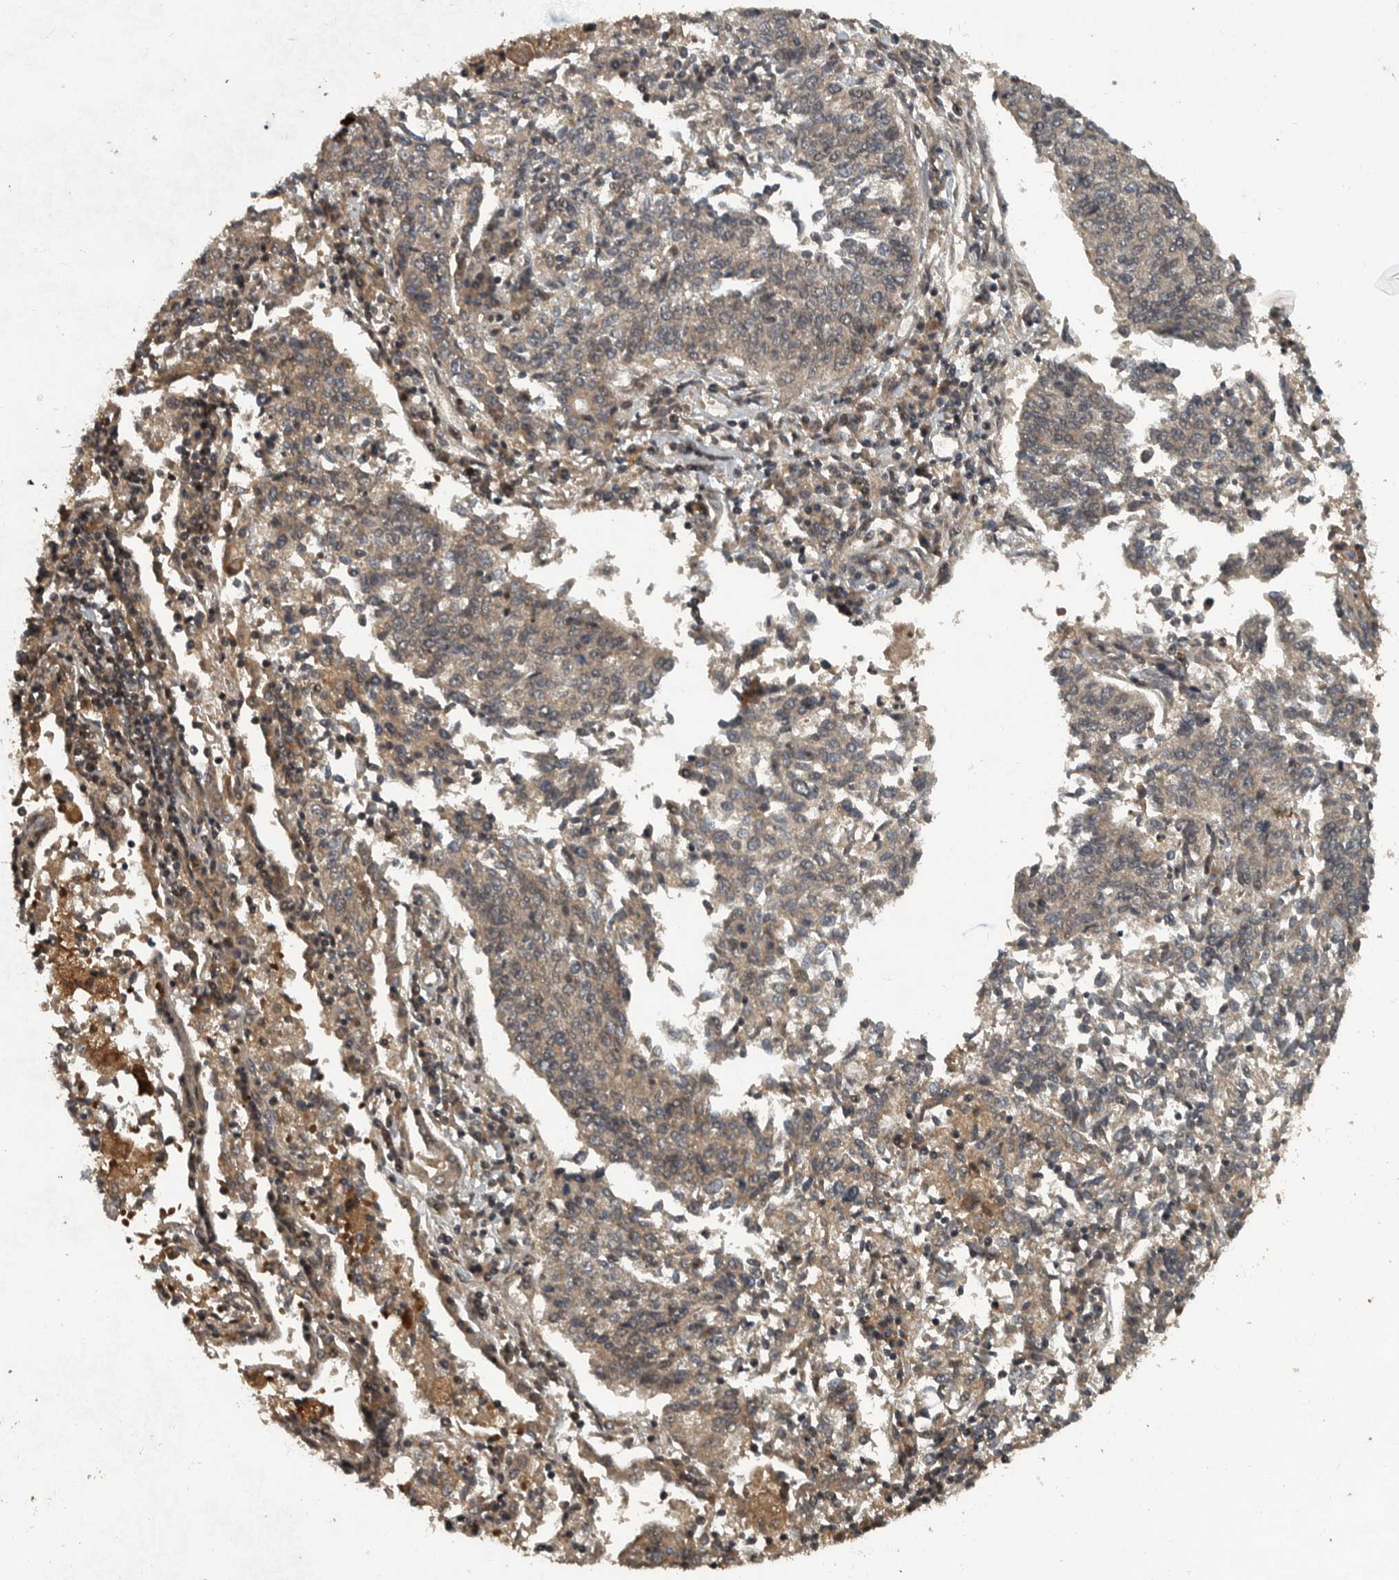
{"staining": {"intensity": "weak", "quantity": ">75%", "location": "cytoplasmic/membranous"}, "tissue": "lung cancer", "cell_type": "Tumor cells", "image_type": "cancer", "snomed": [{"axis": "morphology", "description": "Normal tissue, NOS"}, {"axis": "morphology", "description": "Squamous cell carcinoma, NOS"}, {"axis": "topography", "description": "Cartilage tissue"}, {"axis": "topography", "description": "Lung"}, {"axis": "topography", "description": "Peripheral nerve tissue"}], "caption": "Squamous cell carcinoma (lung) stained for a protein displays weak cytoplasmic/membranous positivity in tumor cells.", "gene": "FOXO1", "patient": {"sex": "female", "age": 49}}